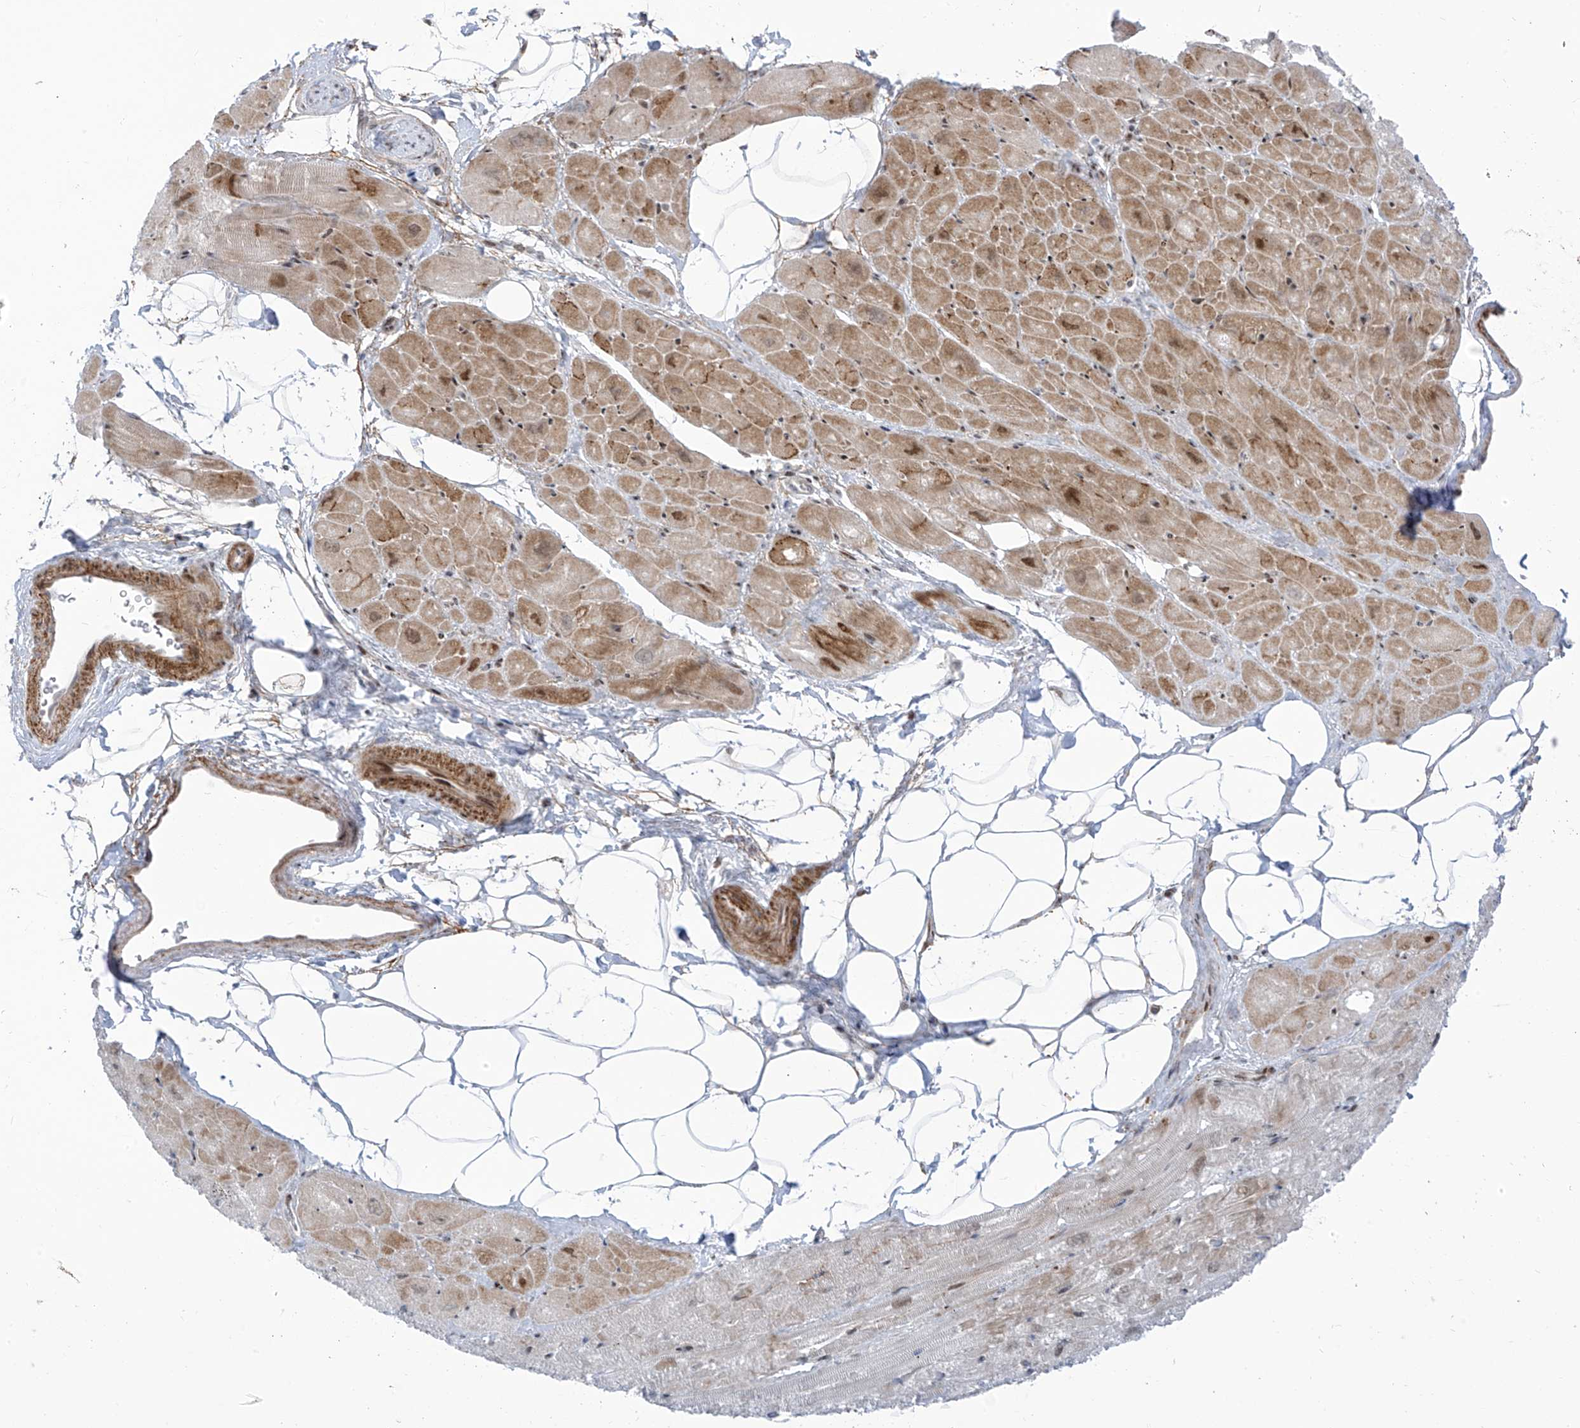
{"staining": {"intensity": "moderate", "quantity": "25%-75%", "location": "cytoplasmic/membranous,nuclear"}, "tissue": "heart muscle", "cell_type": "Cardiomyocytes", "image_type": "normal", "snomed": [{"axis": "morphology", "description": "Normal tissue, NOS"}, {"axis": "topography", "description": "Heart"}], "caption": "Immunohistochemistry of normal heart muscle displays medium levels of moderate cytoplasmic/membranous,nuclear staining in approximately 25%-75% of cardiomyocytes. The staining was performed using DAB, with brown indicating positive protein expression. Nuclei are stained blue with hematoxylin.", "gene": "LIN9", "patient": {"sex": "male", "age": 50}}